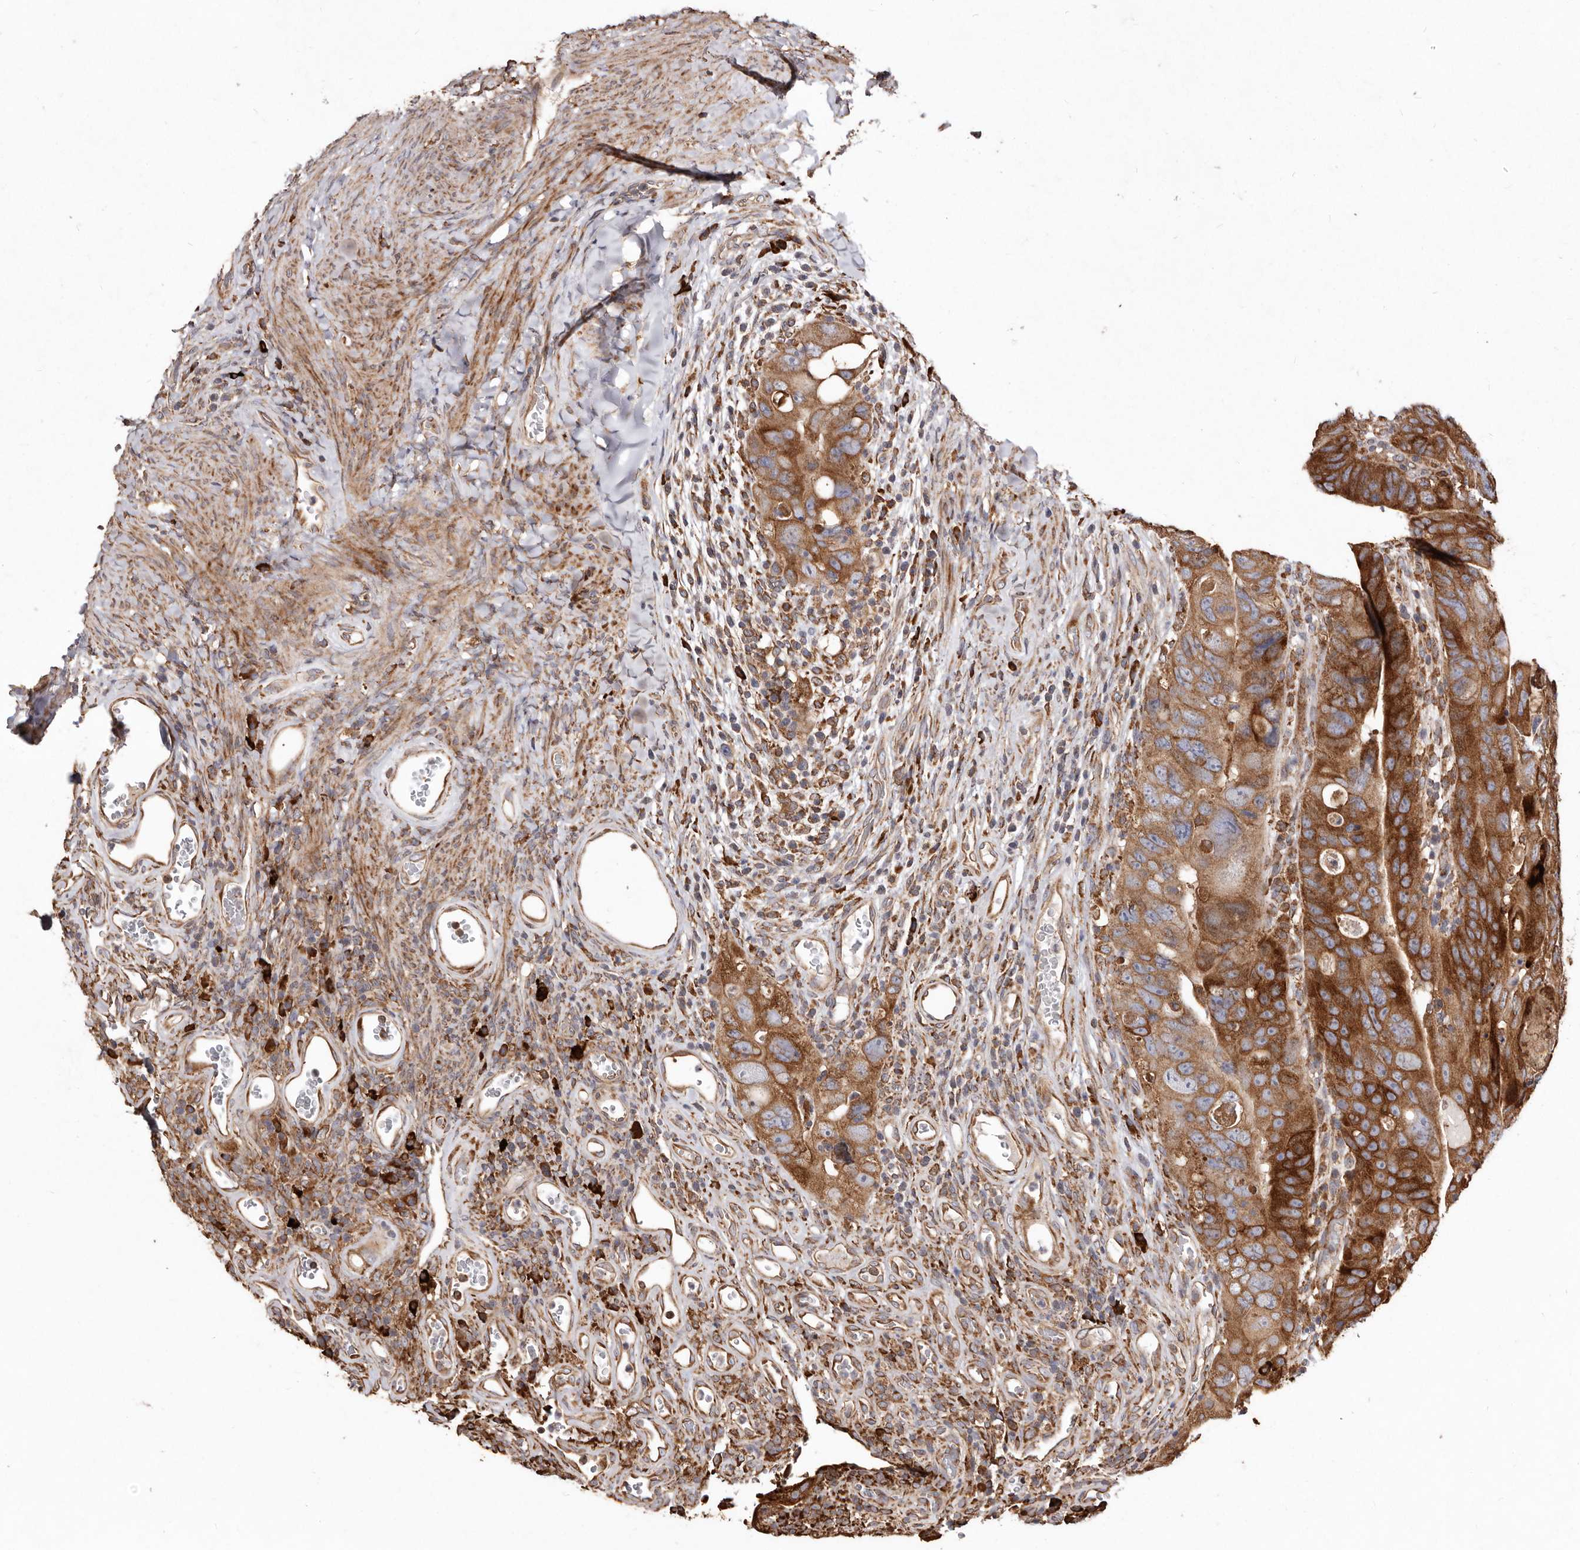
{"staining": {"intensity": "strong", "quantity": ">75%", "location": "cytoplasmic/membranous"}, "tissue": "colorectal cancer", "cell_type": "Tumor cells", "image_type": "cancer", "snomed": [{"axis": "morphology", "description": "Adenocarcinoma, NOS"}, {"axis": "topography", "description": "Rectum"}], "caption": "Tumor cells reveal high levels of strong cytoplasmic/membranous expression in approximately >75% of cells in colorectal cancer.", "gene": "STEAP2", "patient": {"sex": "male", "age": 59}}